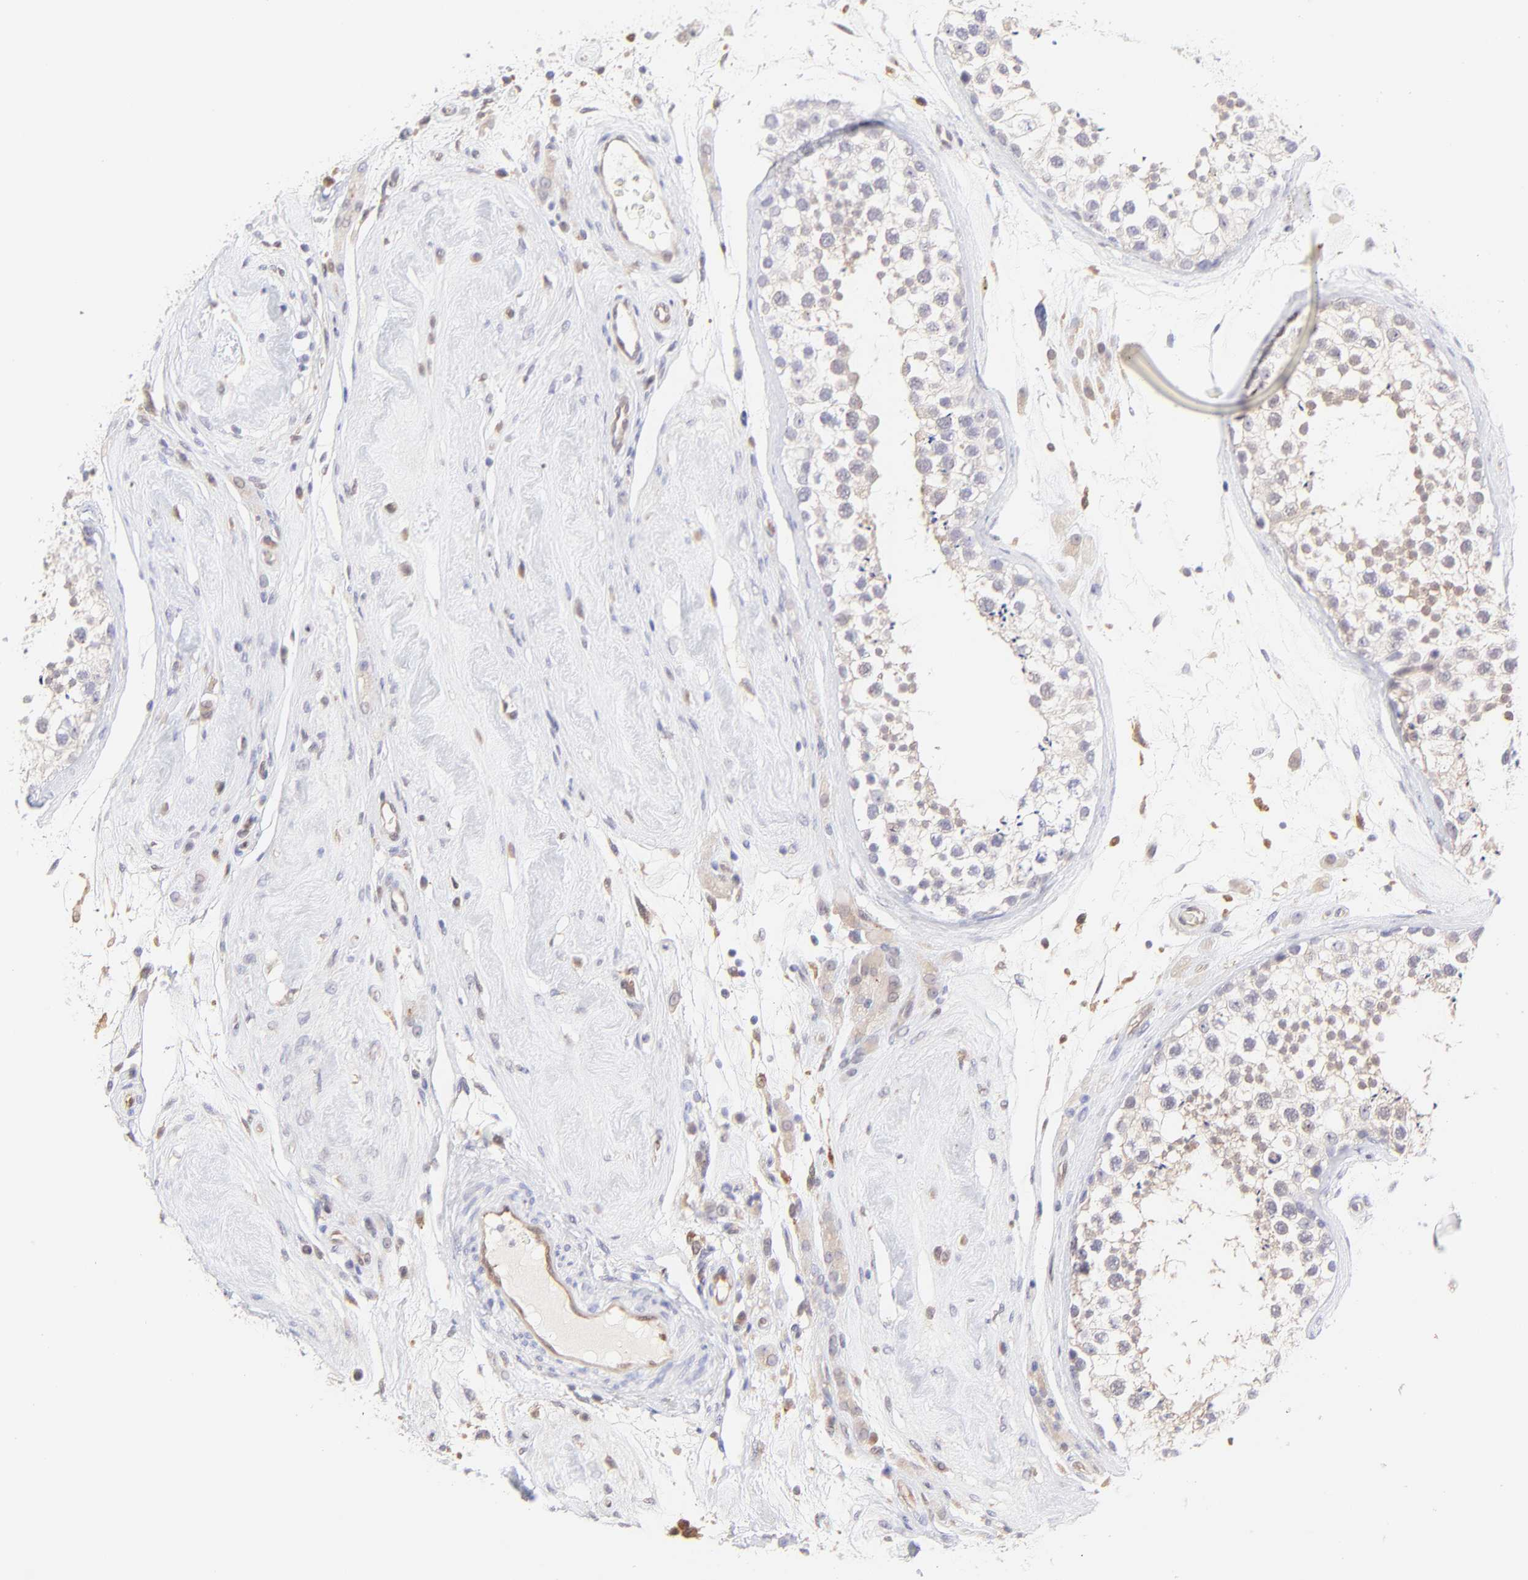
{"staining": {"intensity": "weak", "quantity": ">75%", "location": "cytoplasmic/membranous"}, "tissue": "testis", "cell_type": "Cells in seminiferous ducts", "image_type": "normal", "snomed": [{"axis": "morphology", "description": "Normal tissue, NOS"}, {"axis": "topography", "description": "Testis"}], "caption": "IHC image of unremarkable testis: human testis stained using immunohistochemistry (IHC) displays low levels of weak protein expression localized specifically in the cytoplasmic/membranous of cells in seminiferous ducts, appearing as a cytoplasmic/membranous brown color.", "gene": "HYAL1", "patient": {"sex": "male", "age": 46}}